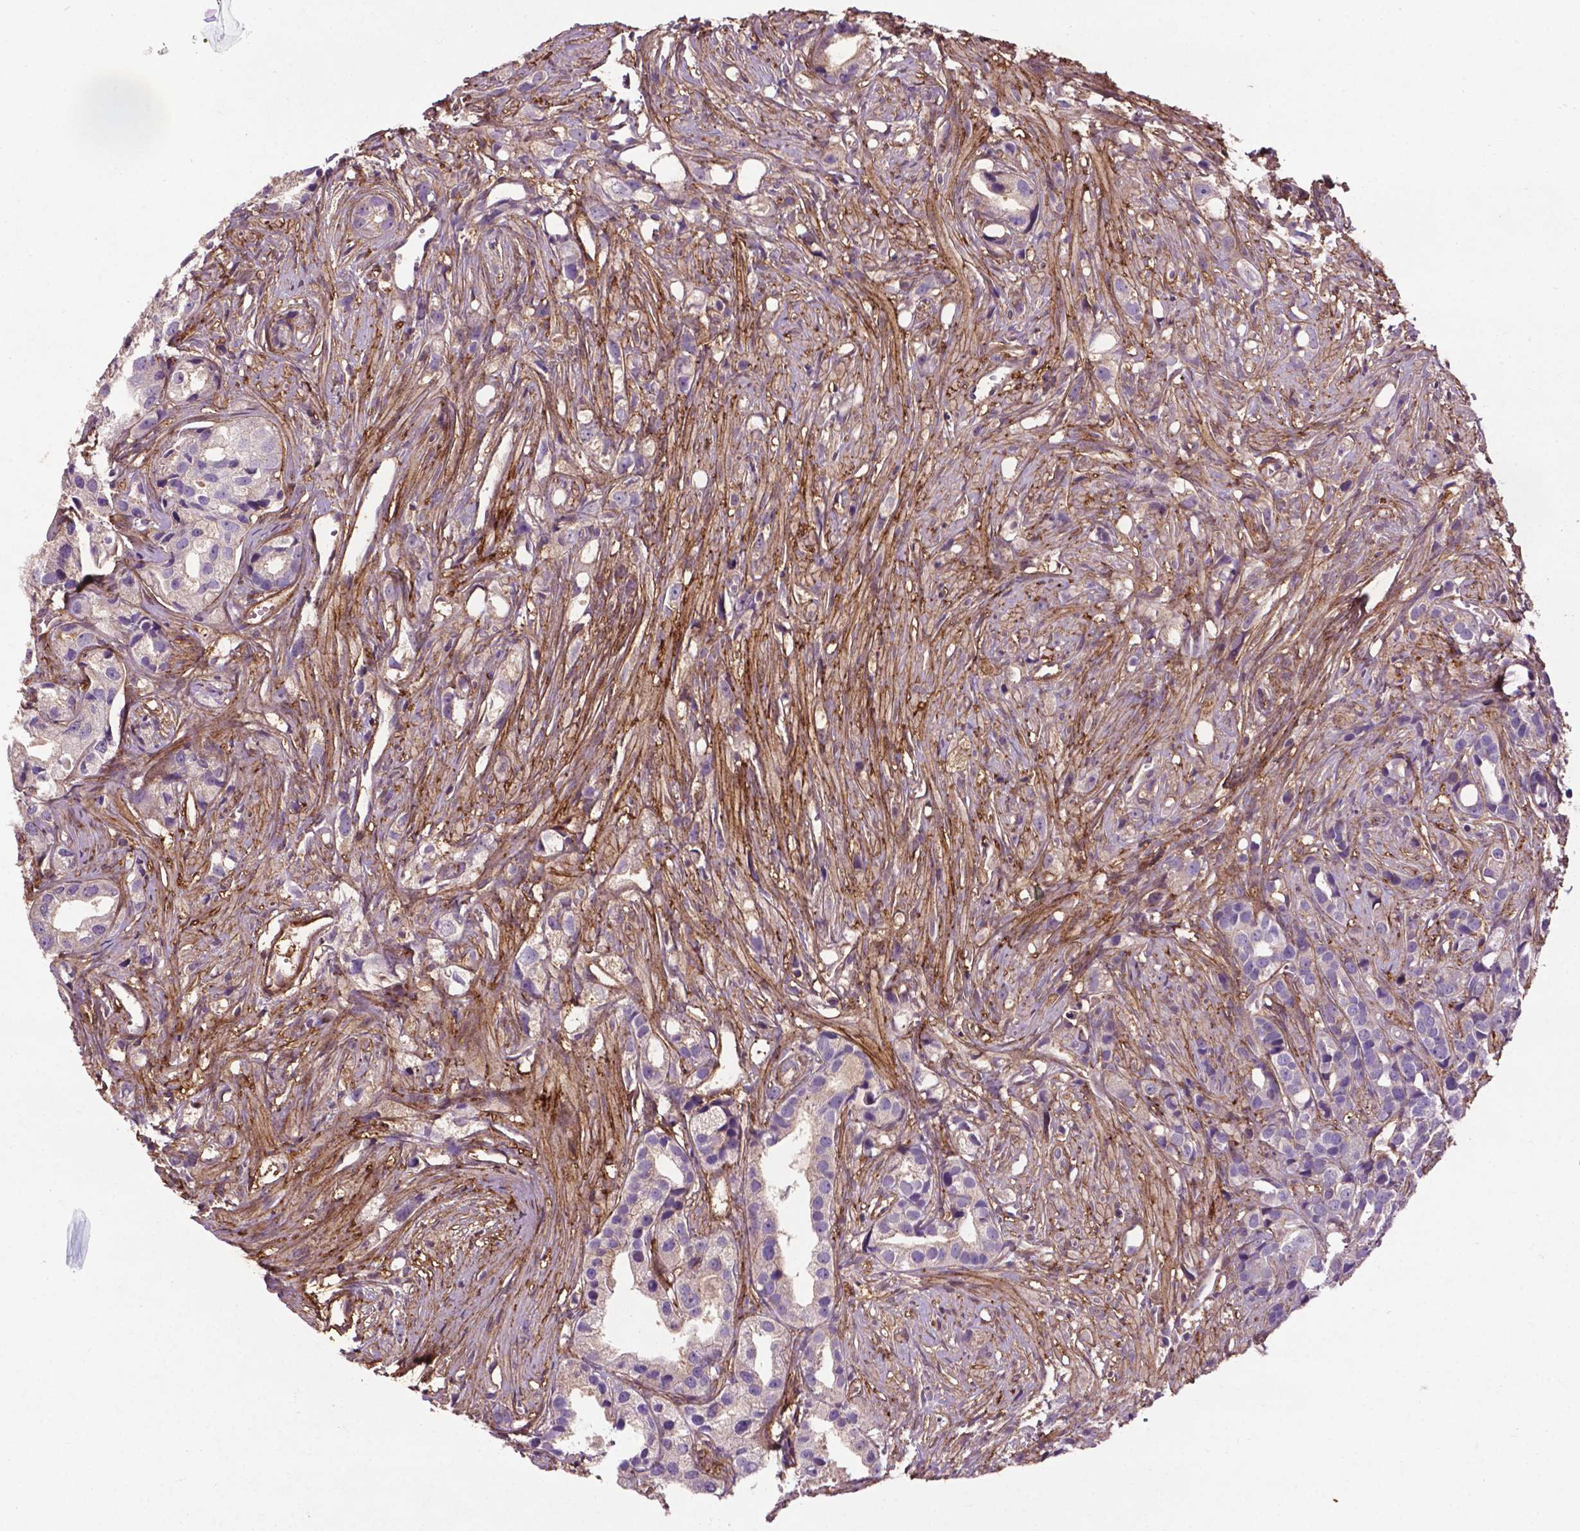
{"staining": {"intensity": "negative", "quantity": "none", "location": "none"}, "tissue": "prostate cancer", "cell_type": "Tumor cells", "image_type": "cancer", "snomed": [{"axis": "morphology", "description": "Adenocarcinoma, High grade"}, {"axis": "topography", "description": "Prostate"}], "caption": "Immunohistochemical staining of human prostate cancer shows no significant positivity in tumor cells.", "gene": "RRAS", "patient": {"sex": "male", "age": 75}}